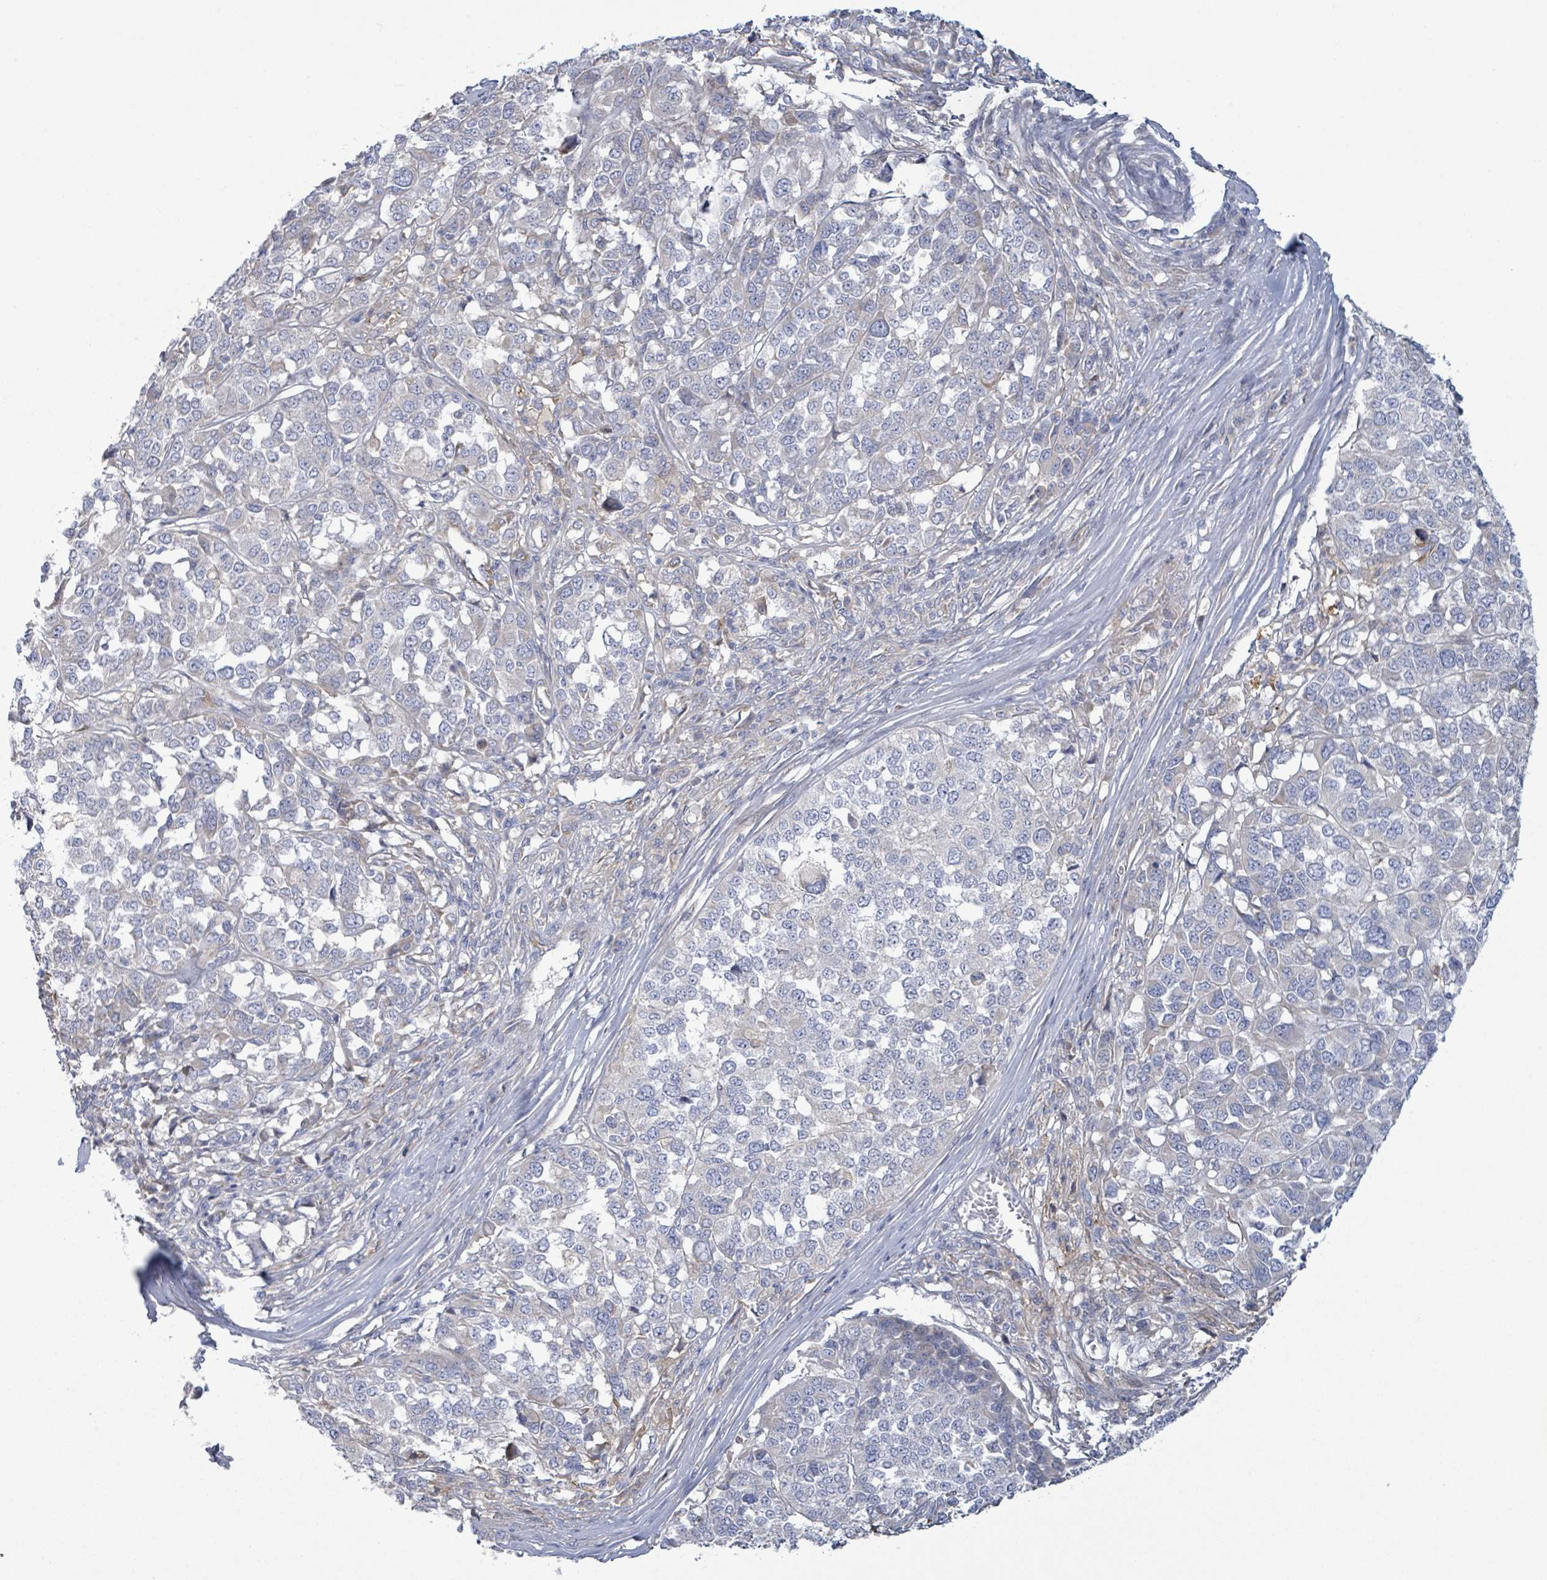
{"staining": {"intensity": "negative", "quantity": "none", "location": "none"}, "tissue": "melanoma", "cell_type": "Tumor cells", "image_type": "cancer", "snomed": [{"axis": "morphology", "description": "Malignant melanoma, Metastatic site"}, {"axis": "topography", "description": "Lymph node"}], "caption": "High magnification brightfield microscopy of malignant melanoma (metastatic site) stained with DAB (3,3'-diaminobenzidine) (brown) and counterstained with hematoxylin (blue): tumor cells show no significant positivity.", "gene": "COL13A1", "patient": {"sex": "male", "age": 44}}